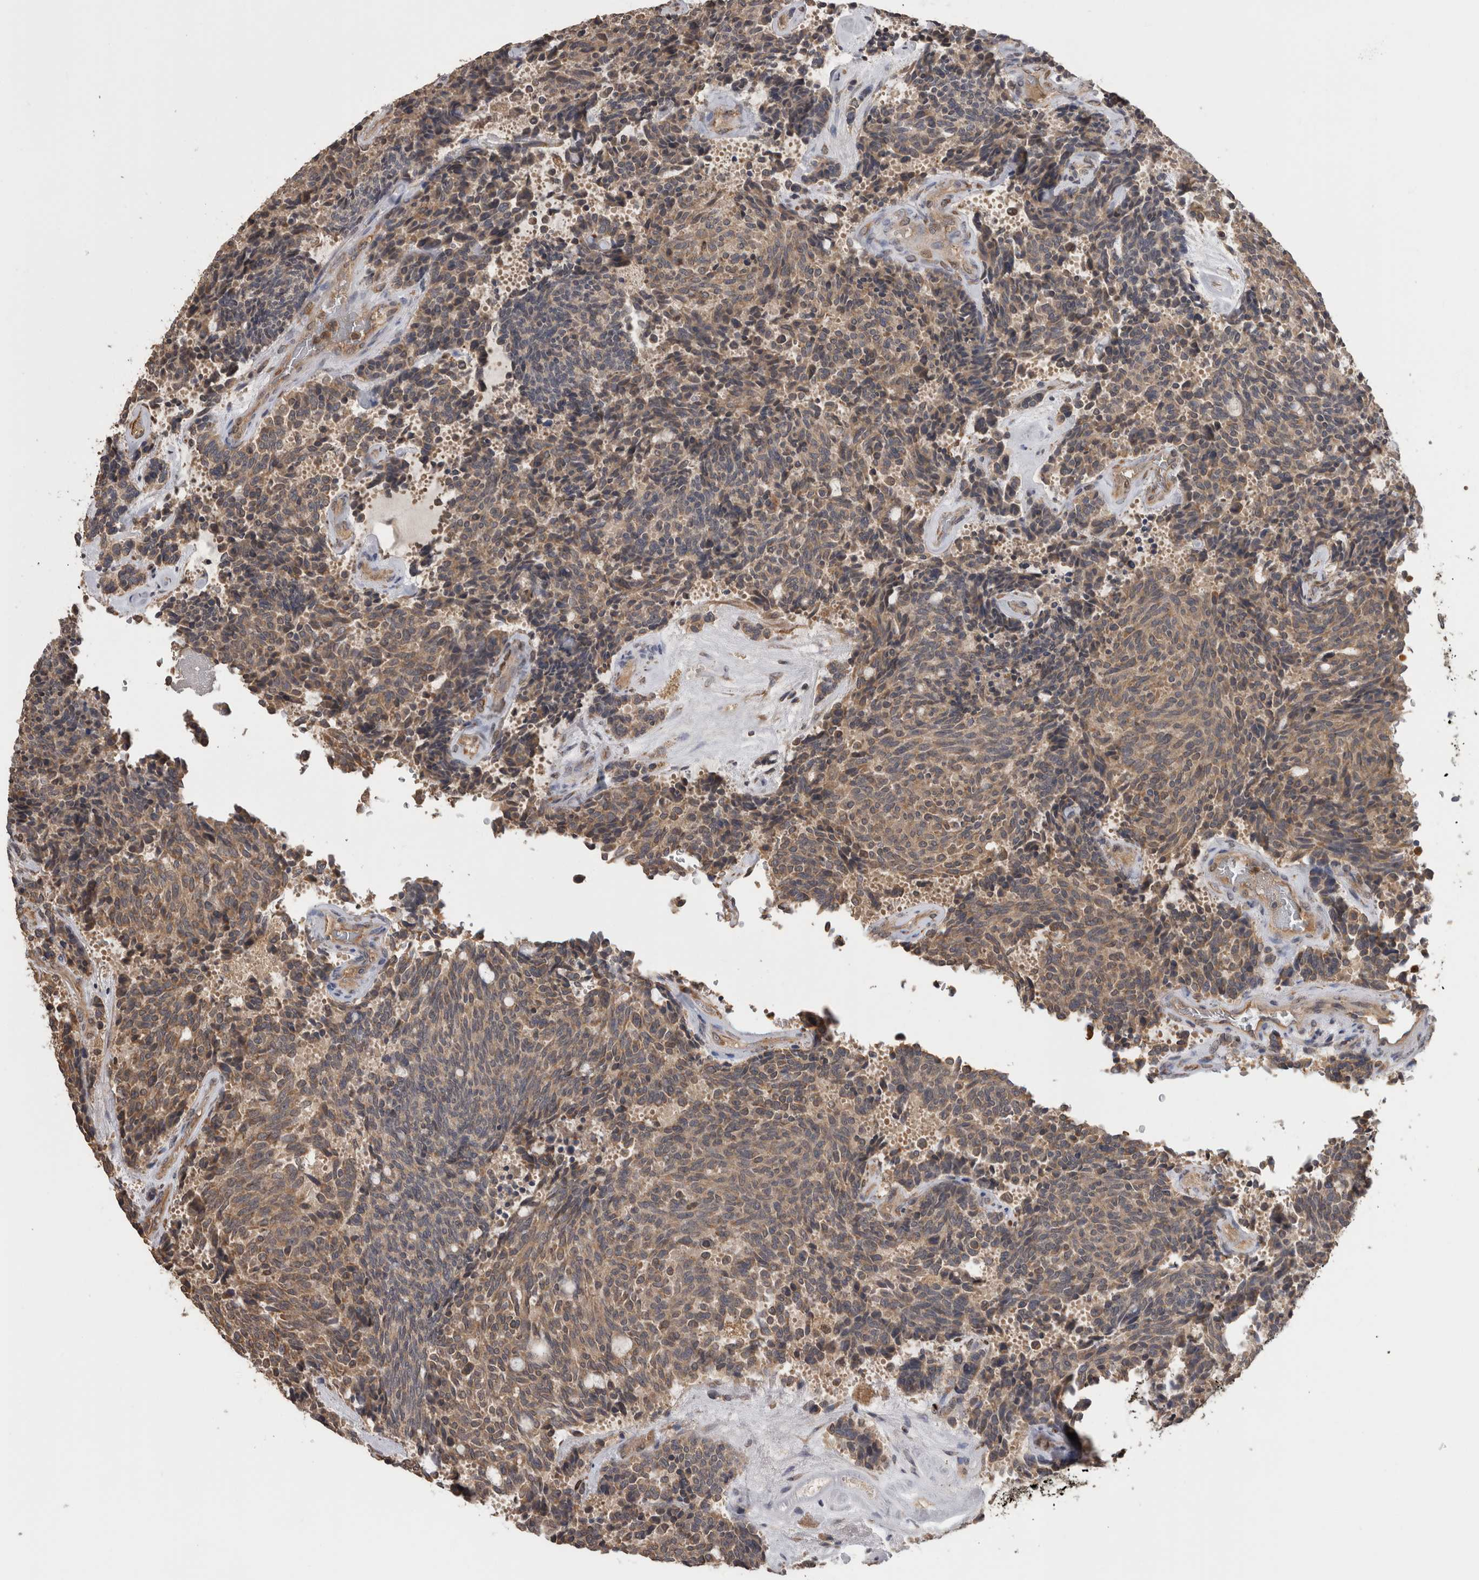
{"staining": {"intensity": "weak", "quantity": ">75%", "location": "cytoplasmic/membranous"}, "tissue": "carcinoid", "cell_type": "Tumor cells", "image_type": "cancer", "snomed": [{"axis": "morphology", "description": "Carcinoid, malignant, NOS"}, {"axis": "topography", "description": "Pancreas"}], "caption": "Protein expression analysis of human carcinoid (malignant) reveals weak cytoplasmic/membranous positivity in approximately >75% of tumor cells.", "gene": "TMED7", "patient": {"sex": "female", "age": 54}}